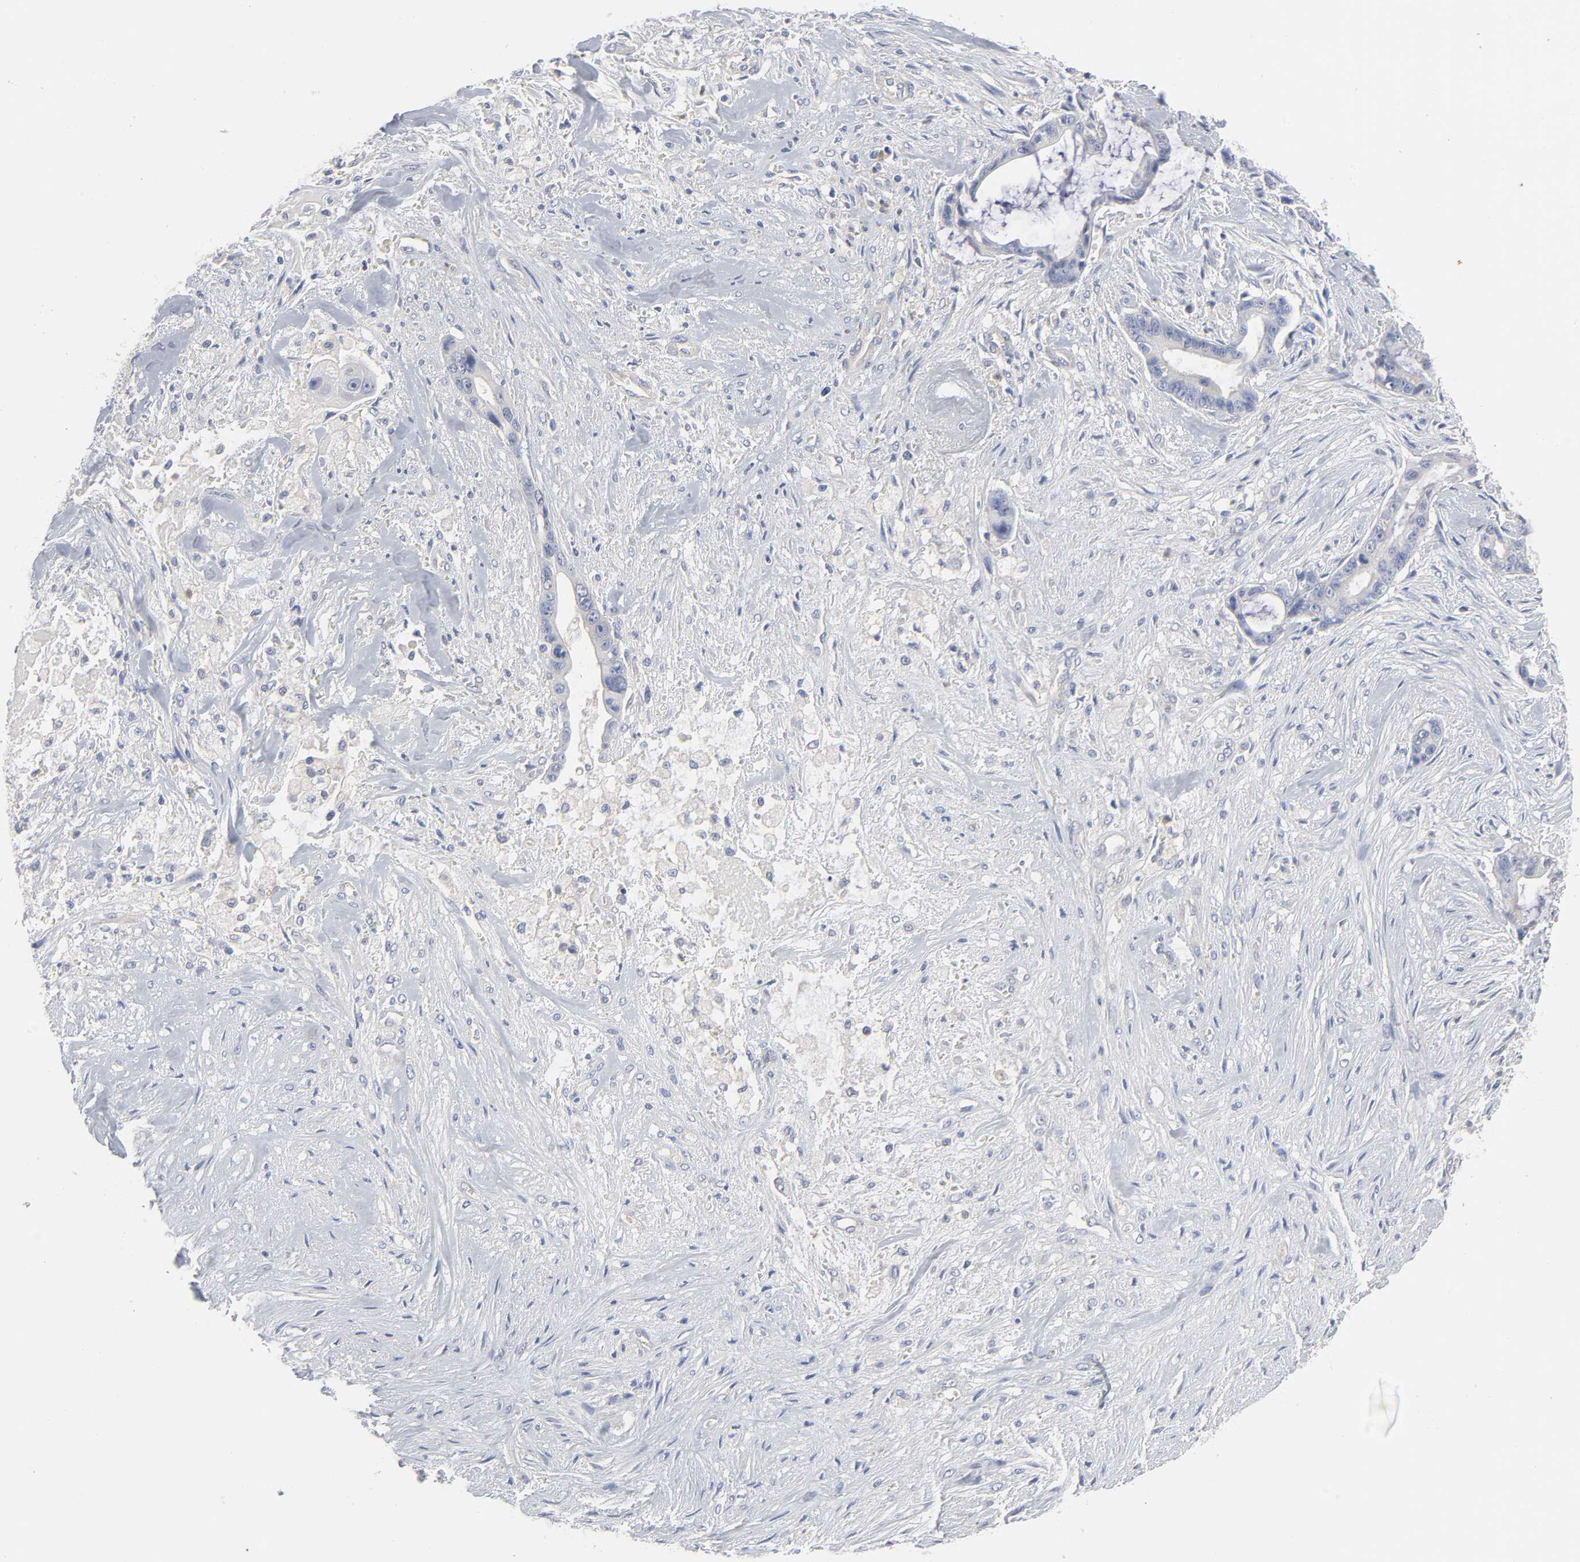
{"staining": {"intensity": "negative", "quantity": "none", "location": "none"}, "tissue": "liver cancer", "cell_type": "Tumor cells", "image_type": "cancer", "snomed": [{"axis": "morphology", "description": "Cholangiocarcinoma"}, {"axis": "topography", "description": "Liver"}], "caption": "IHC of human cholangiocarcinoma (liver) exhibits no staining in tumor cells.", "gene": "ROCK1", "patient": {"sex": "female", "age": 55}}